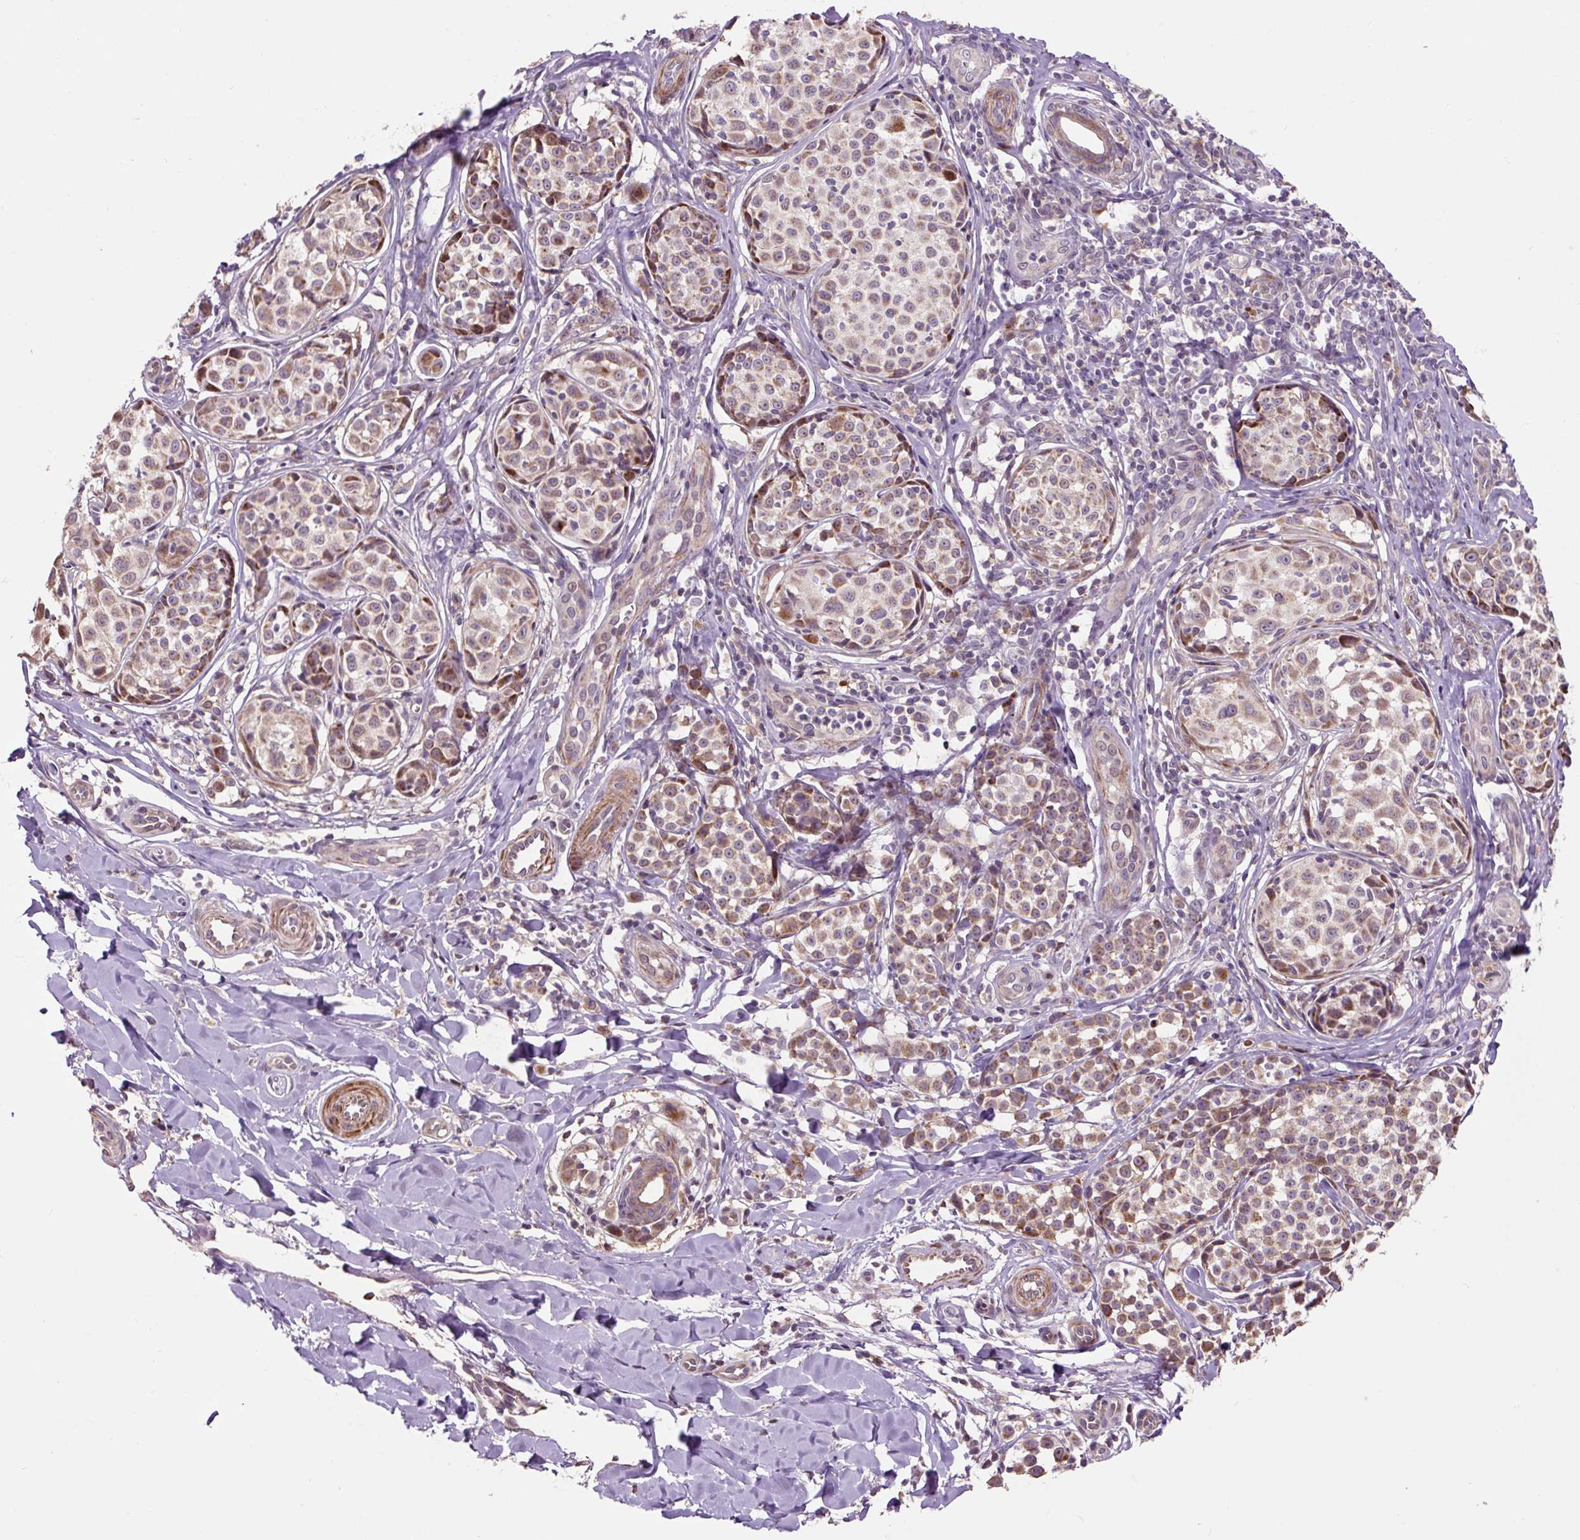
{"staining": {"intensity": "moderate", "quantity": ">75%", "location": "cytoplasmic/membranous"}, "tissue": "melanoma", "cell_type": "Tumor cells", "image_type": "cancer", "snomed": [{"axis": "morphology", "description": "Malignant melanoma, NOS"}, {"axis": "topography", "description": "Skin"}], "caption": "Brown immunohistochemical staining in melanoma reveals moderate cytoplasmic/membranous staining in approximately >75% of tumor cells. Immunohistochemistry (ihc) stains the protein of interest in brown and the nuclei are stained blue.", "gene": "PRIMPOL", "patient": {"sex": "female", "age": 35}}